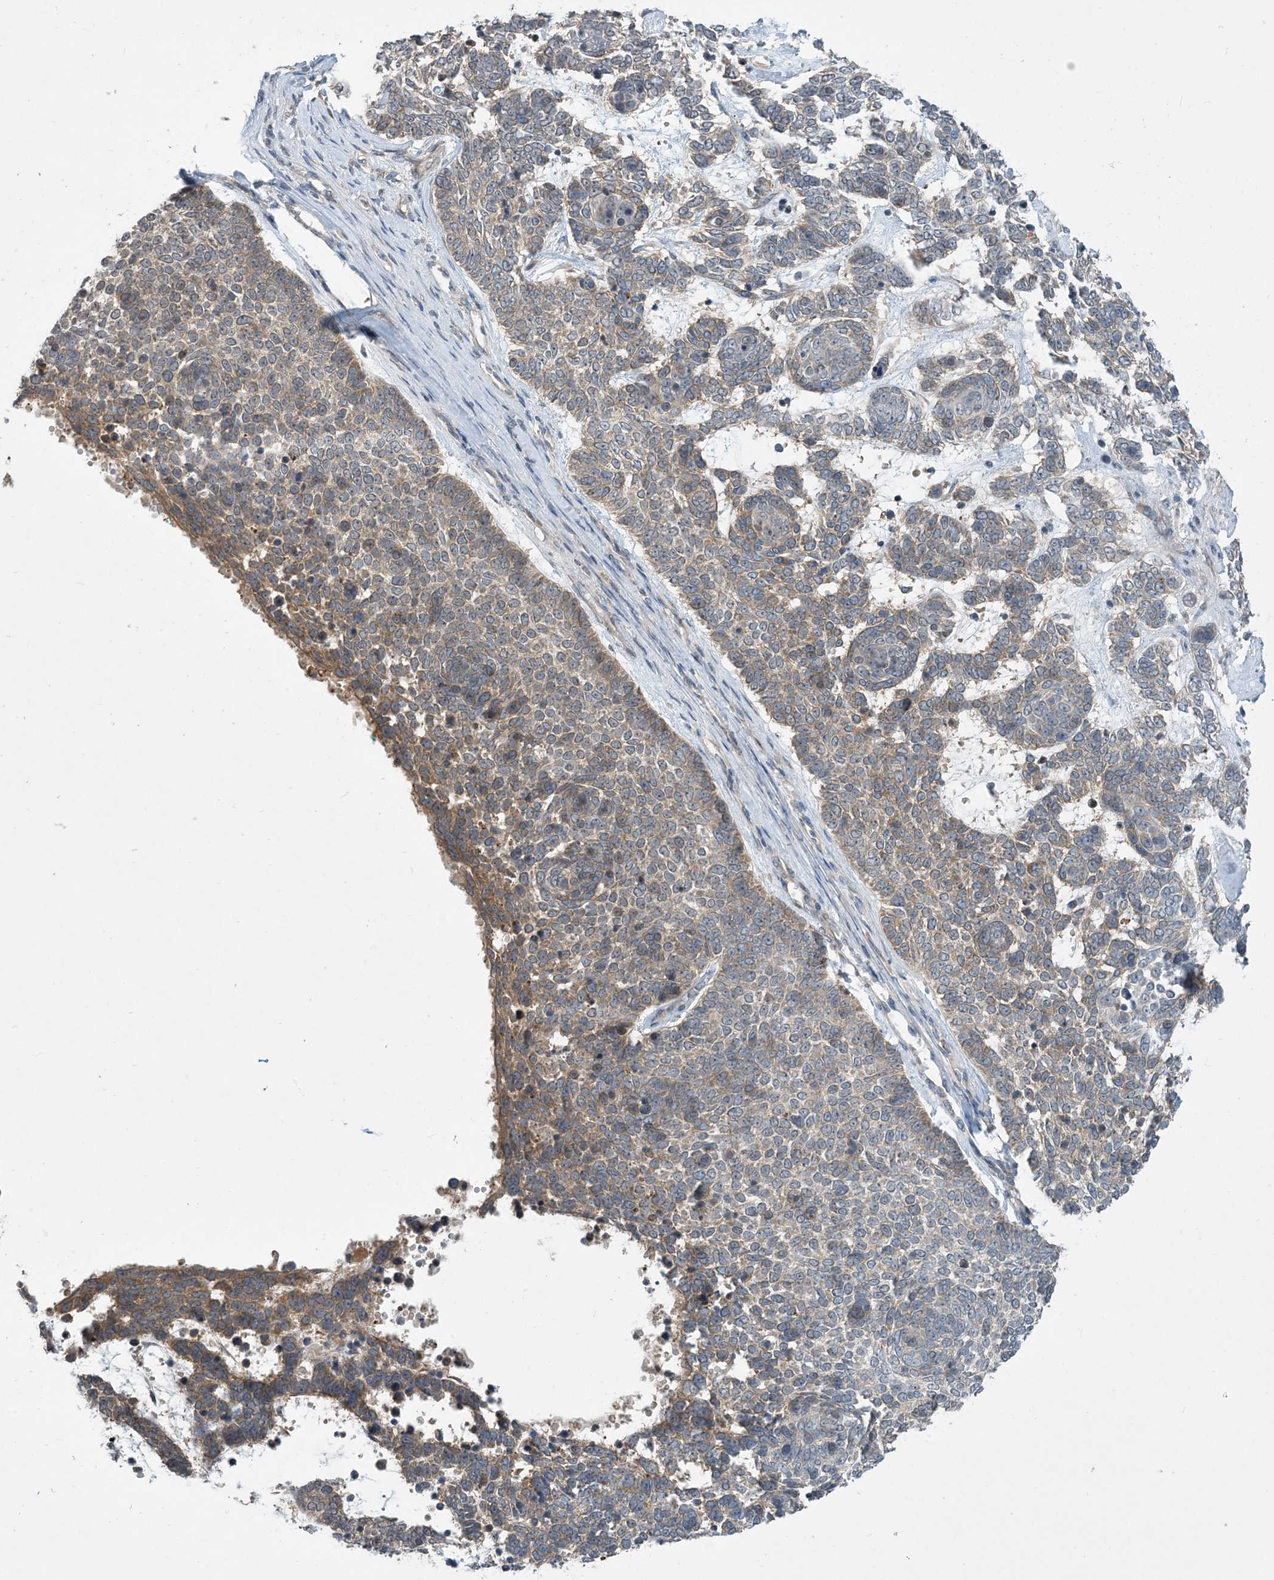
{"staining": {"intensity": "moderate", "quantity": "<25%", "location": "cytoplasmic/membranous"}, "tissue": "skin cancer", "cell_type": "Tumor cells", "image_type": "cancer", "snomed": [{"axis": "morphology", "description": "Basal cell carcinoma"}, {"axis": "topography", "description": "Skin"}], "caption": "Immunohistochemical staining of human skin cancer (basal cell carcinoma) exhibits low levels of moderate cytoplasmic/membranous protein positivity in approximately <25% of tumor cells.", "gene": "PHOSPHO2", "patient": {"sex": "female", "age": 81}}